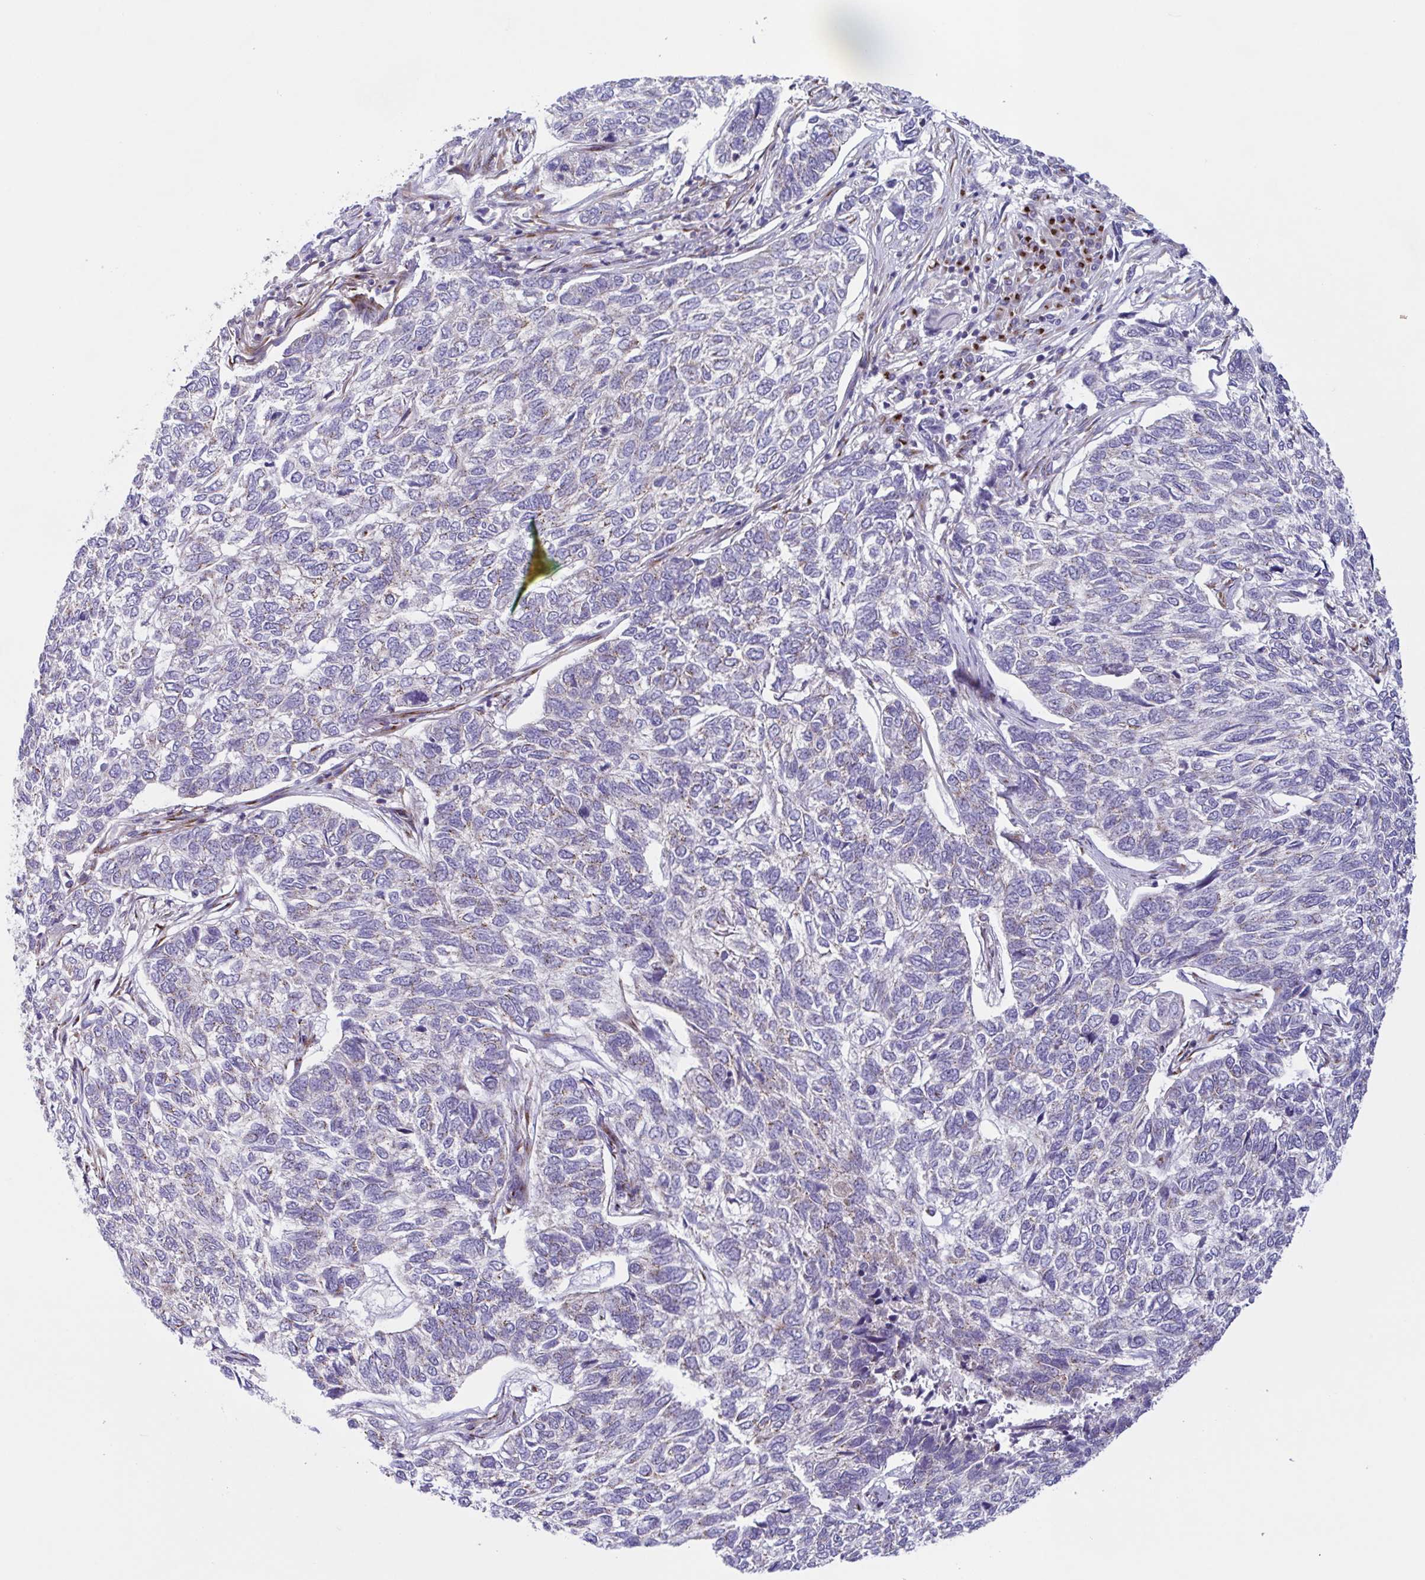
{"staining": {"intensity": "negative", "quantity": "none", "location": "none"}, "tissue": "skin cancer", "cell_type": "Tumor cells", "image_type": "cancer", "snomed": [{"axis": "morphology", "description": "Basal cell carcinoma"}, {"axis": "topography", "description": "Skin"}], "caption": "Tumor cells show no significant expression in skin basal cell carcinoma.", "gene": "COL17A1", "patient": {"sex": "female", "age": 65}}